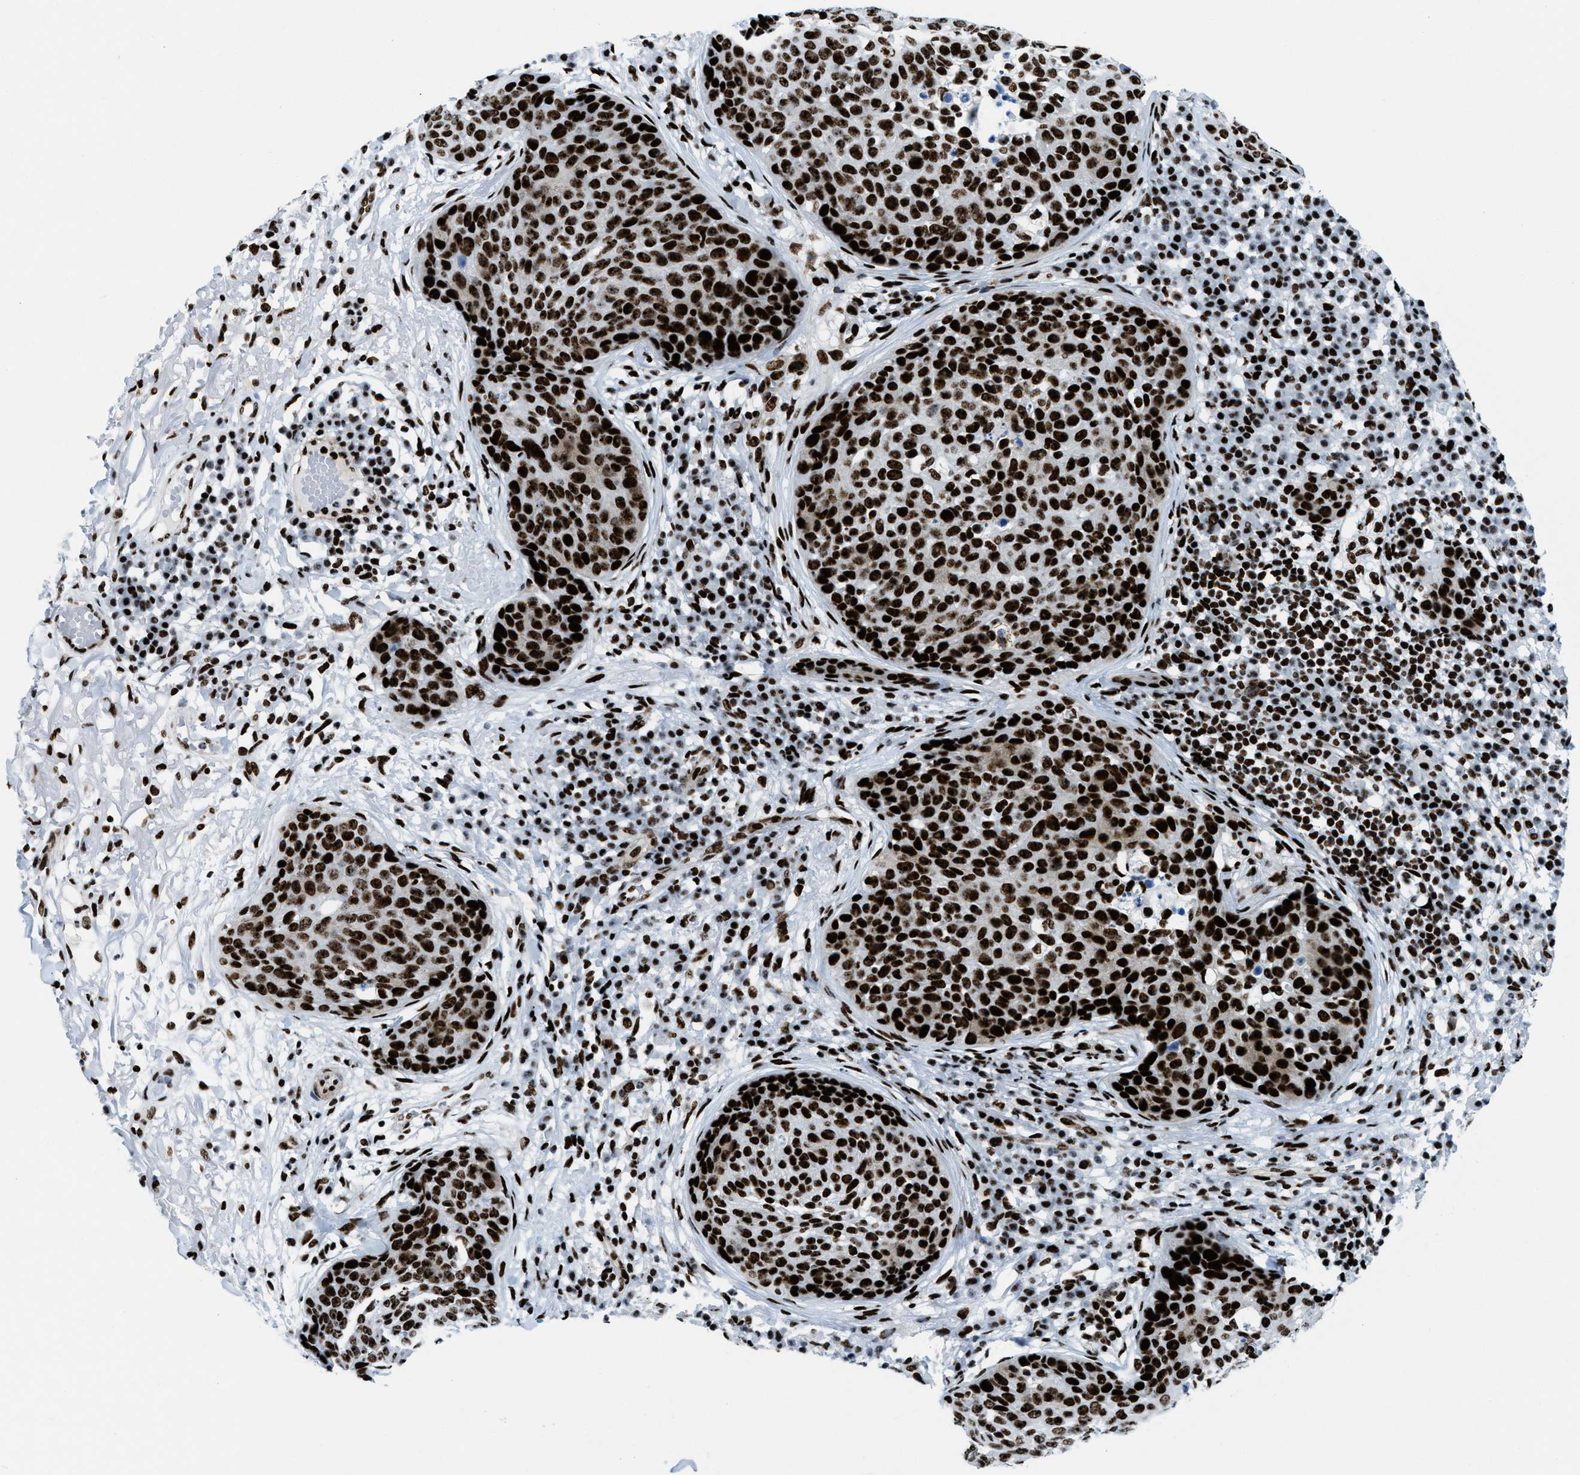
{"staining": {"intensity": "strong", "quantity": ">75%", "location": "nuclear"}, "tissue": "skin cancer", "cell_type": "Tumor cells", "image_type": "cancer", "snomed": [{"axis": "morphology", "description": "Squamous cell carcinoma in situ, NOS"}, {"axis": "morphology", "description": "Squamous cell carcinoma, NOS"}, {"axis": "topography", "description": "Skin"}], "caption": "IHC of human squamous cell carcinoma (skin) shows high levels of strong nuclear staining in approximately >75% of tumor cells.", "gene": "NONO", "patient": {"sex": "male", "age": 93}}